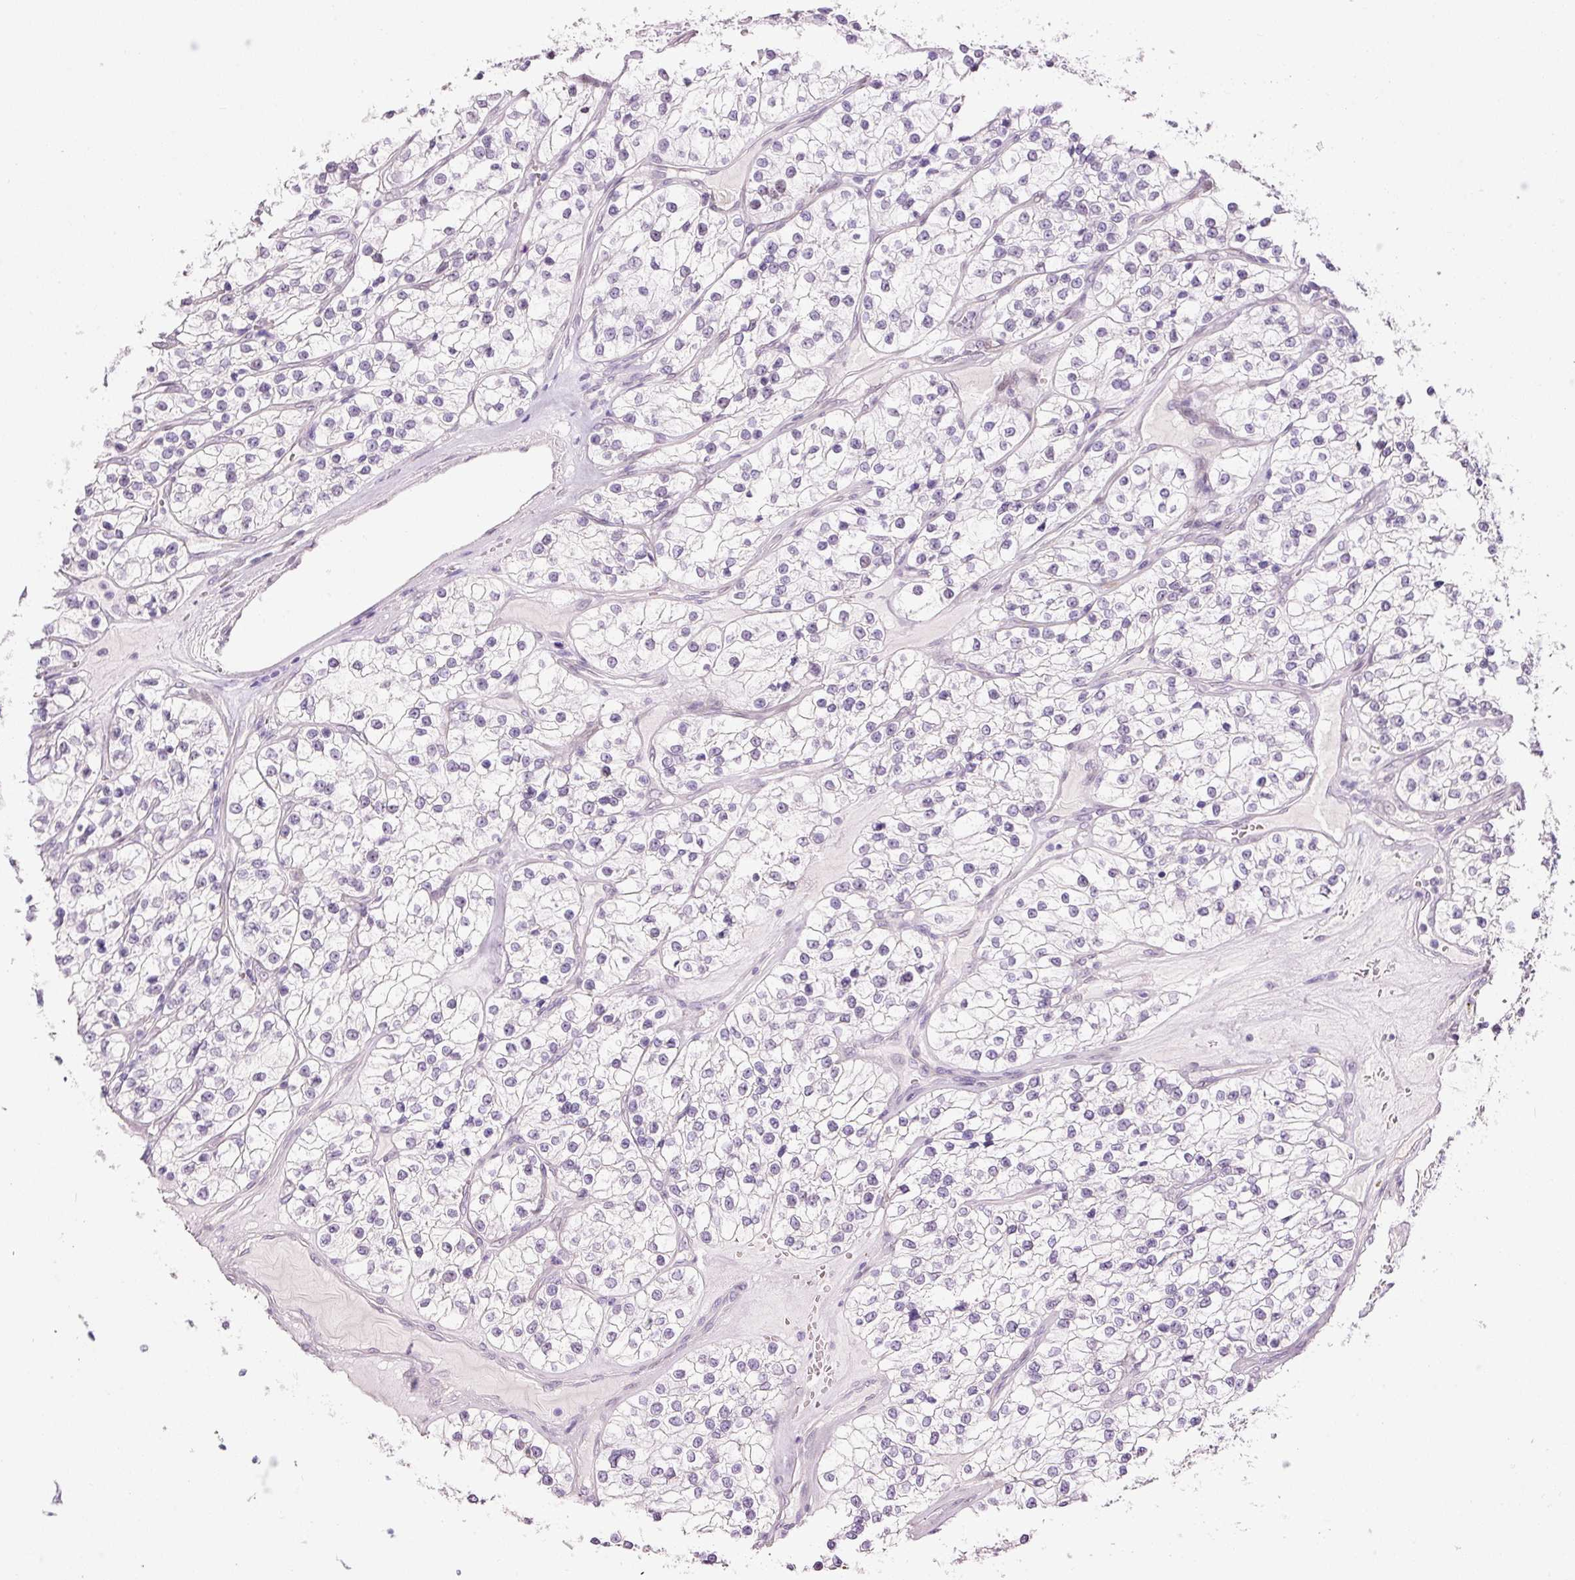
{"staining": {"intensity": "negative", "quantity": "none", "location": "none"}, "tissue": "renal cancer", "cell_type": "Tumor cells", "image_type": "cancer", "snomed": [{"axis": "morphology", "description": "Adenocarcinoma, NOS"}, {"axis": "topography", "description": "Kidney"}], "caption": "Immunohistochemical staining of human renal adenocarcinoma shows no significant expression in tumor cells. (DAB (3,3'-diaminobenzidine) IHC visualized using brightfield microscopy, high magnification).", "gene": "ANKRD20A1", "patient": {"sex": "female", "age": 57}}